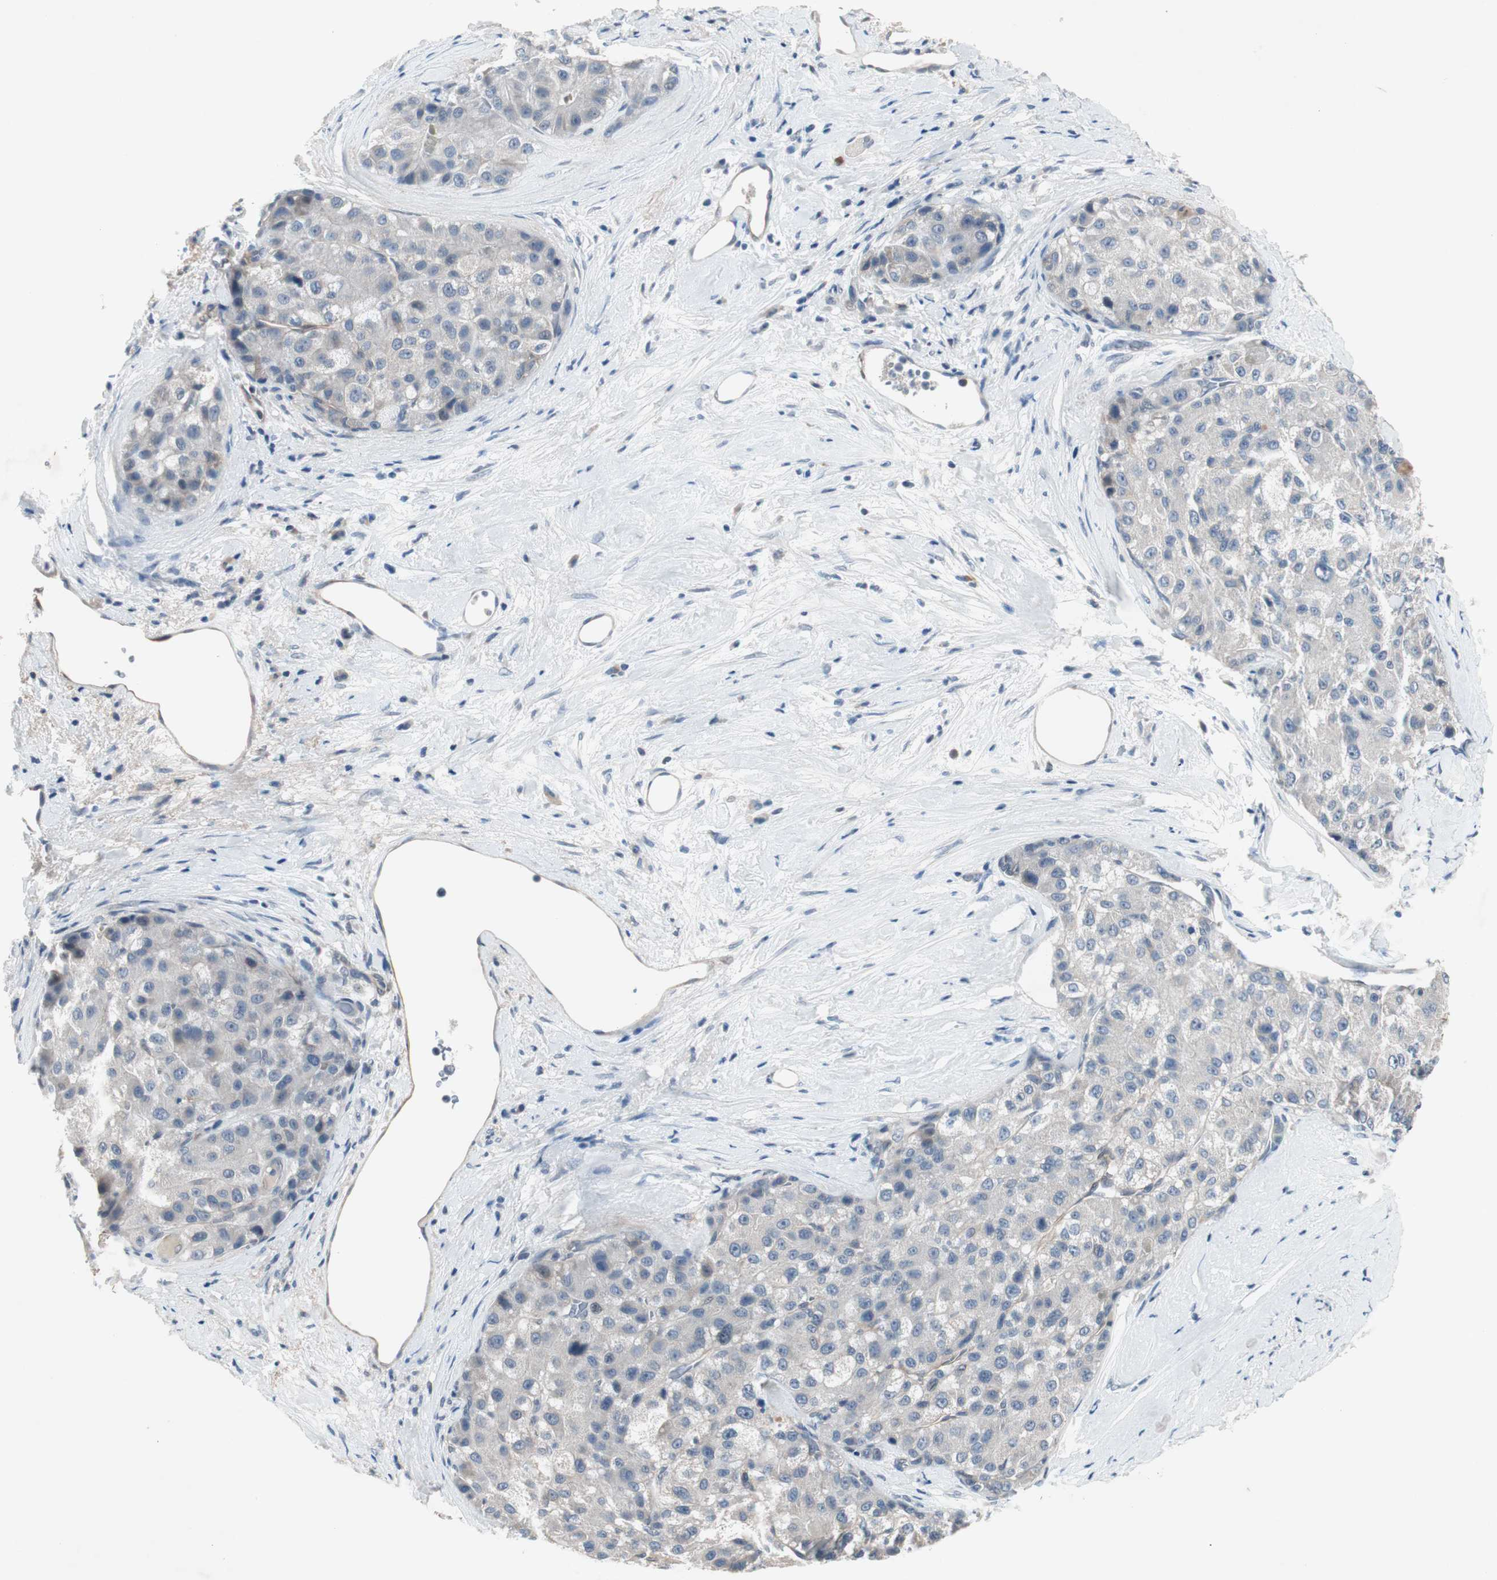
{"staining": {"intensity": "negative", "quantity": "none", "location": "none"}, "tissue": "liver cancer", "cell_type": "Tumor cells", "image_type": "cancer", "snomed": [{"axis": "morphology", "description": "Carcinoma, Hepatocellular, NOS"}, {"axis": "topography", "description": "Liver"}], "caption": "Liver cancer was stained to show a protein in brown. There is no significant positivity in tumor cells.", "gene": "ITGB4", "patient": {"sex": "male", "age": 80}}